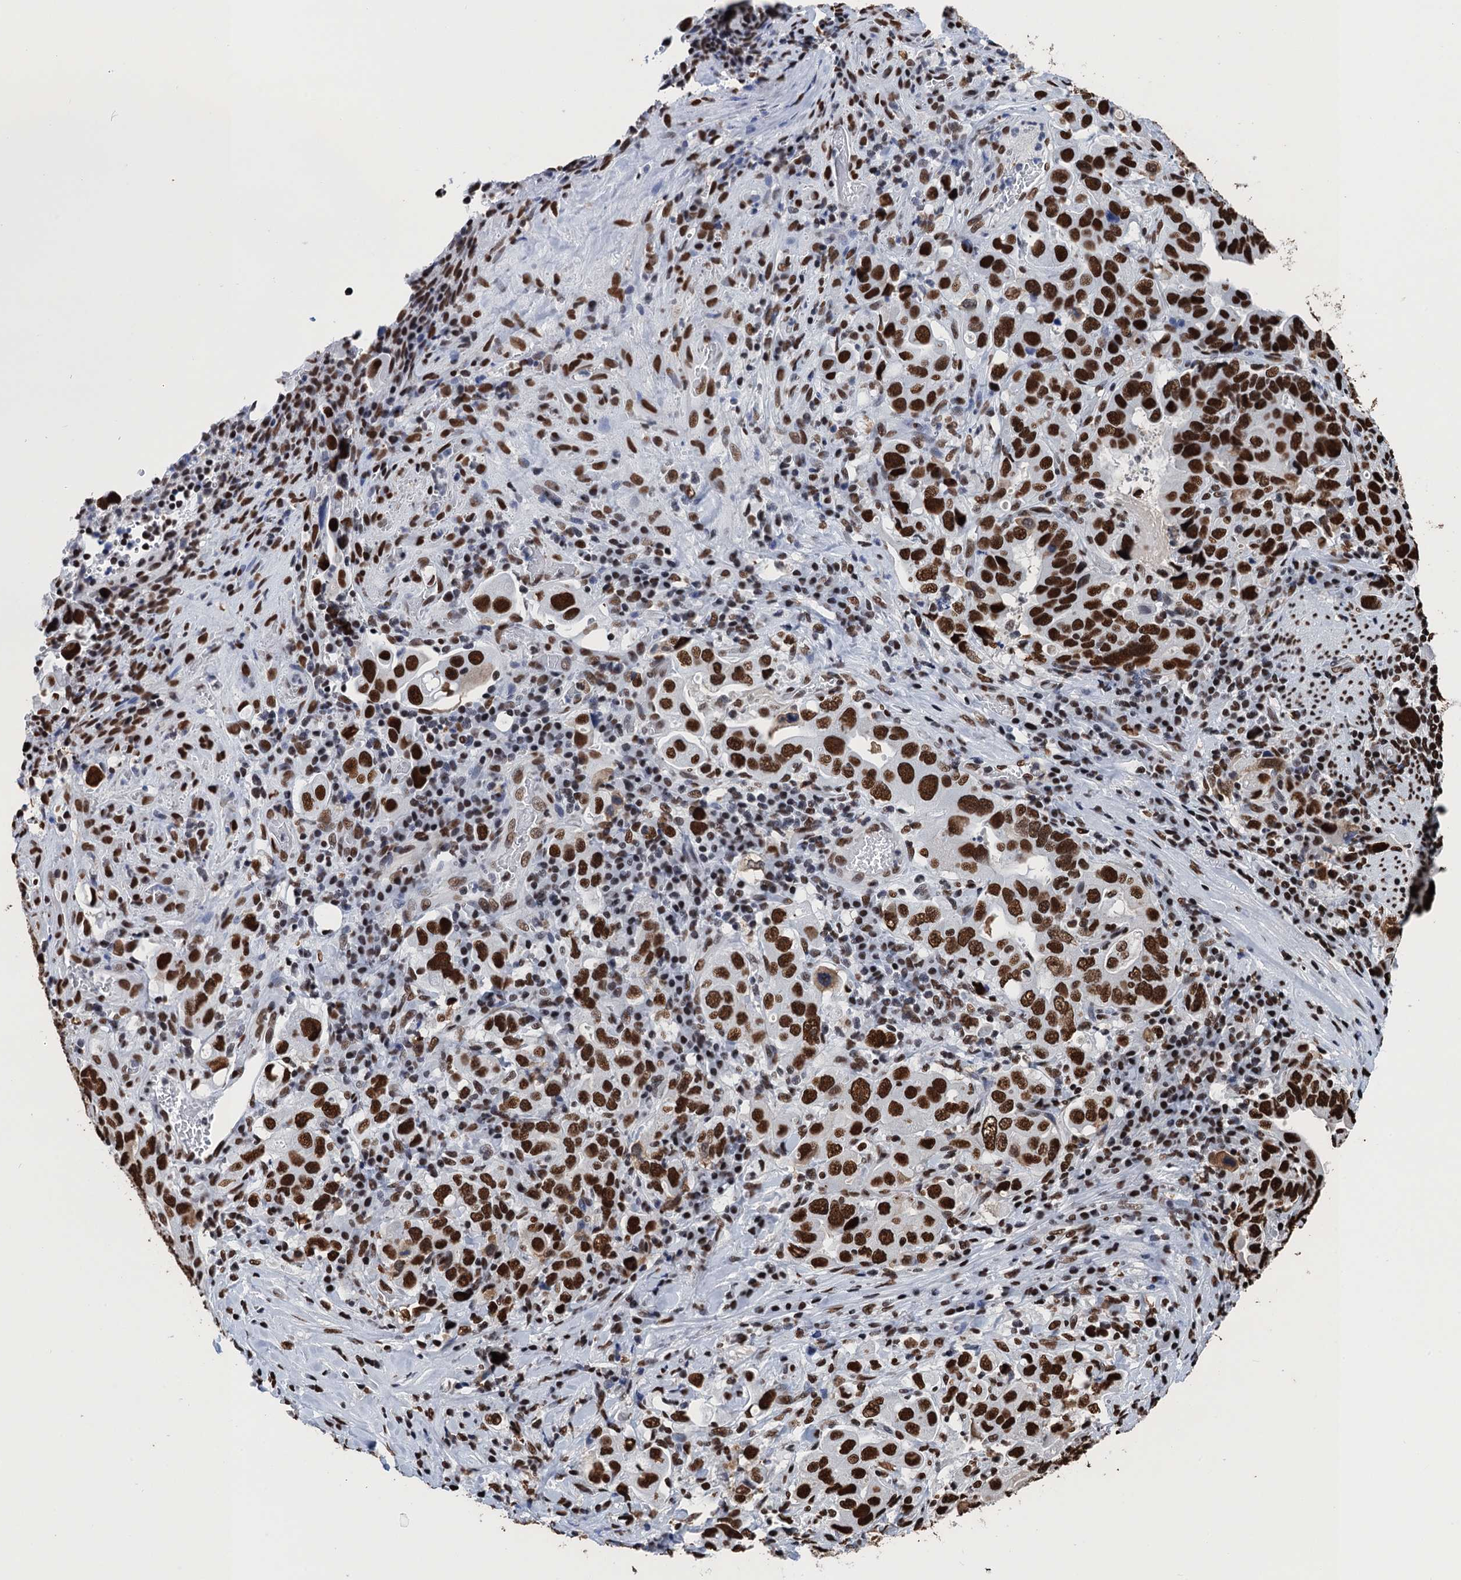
{"staining": {"intensity": "strong", "quantity": ">75%", "location": "nuclear"}, "tissue": "stomach cancer", "cell_type": "Tumor cells", "image_type": "cancer", "snomed": [{"axis": "morphology", "description": "Adenocarcinoma, NOS"}, {"axis": "topography", "description": "Stomach, upper"}], "caption": "Human stomach cancer (adenocarcinoma) stained with a brown dye shows strong nuclear positive staining in approximately >75% of tumor cells.", "gene": "UBA2", "patient": {"sex": "male", "age": 62}}